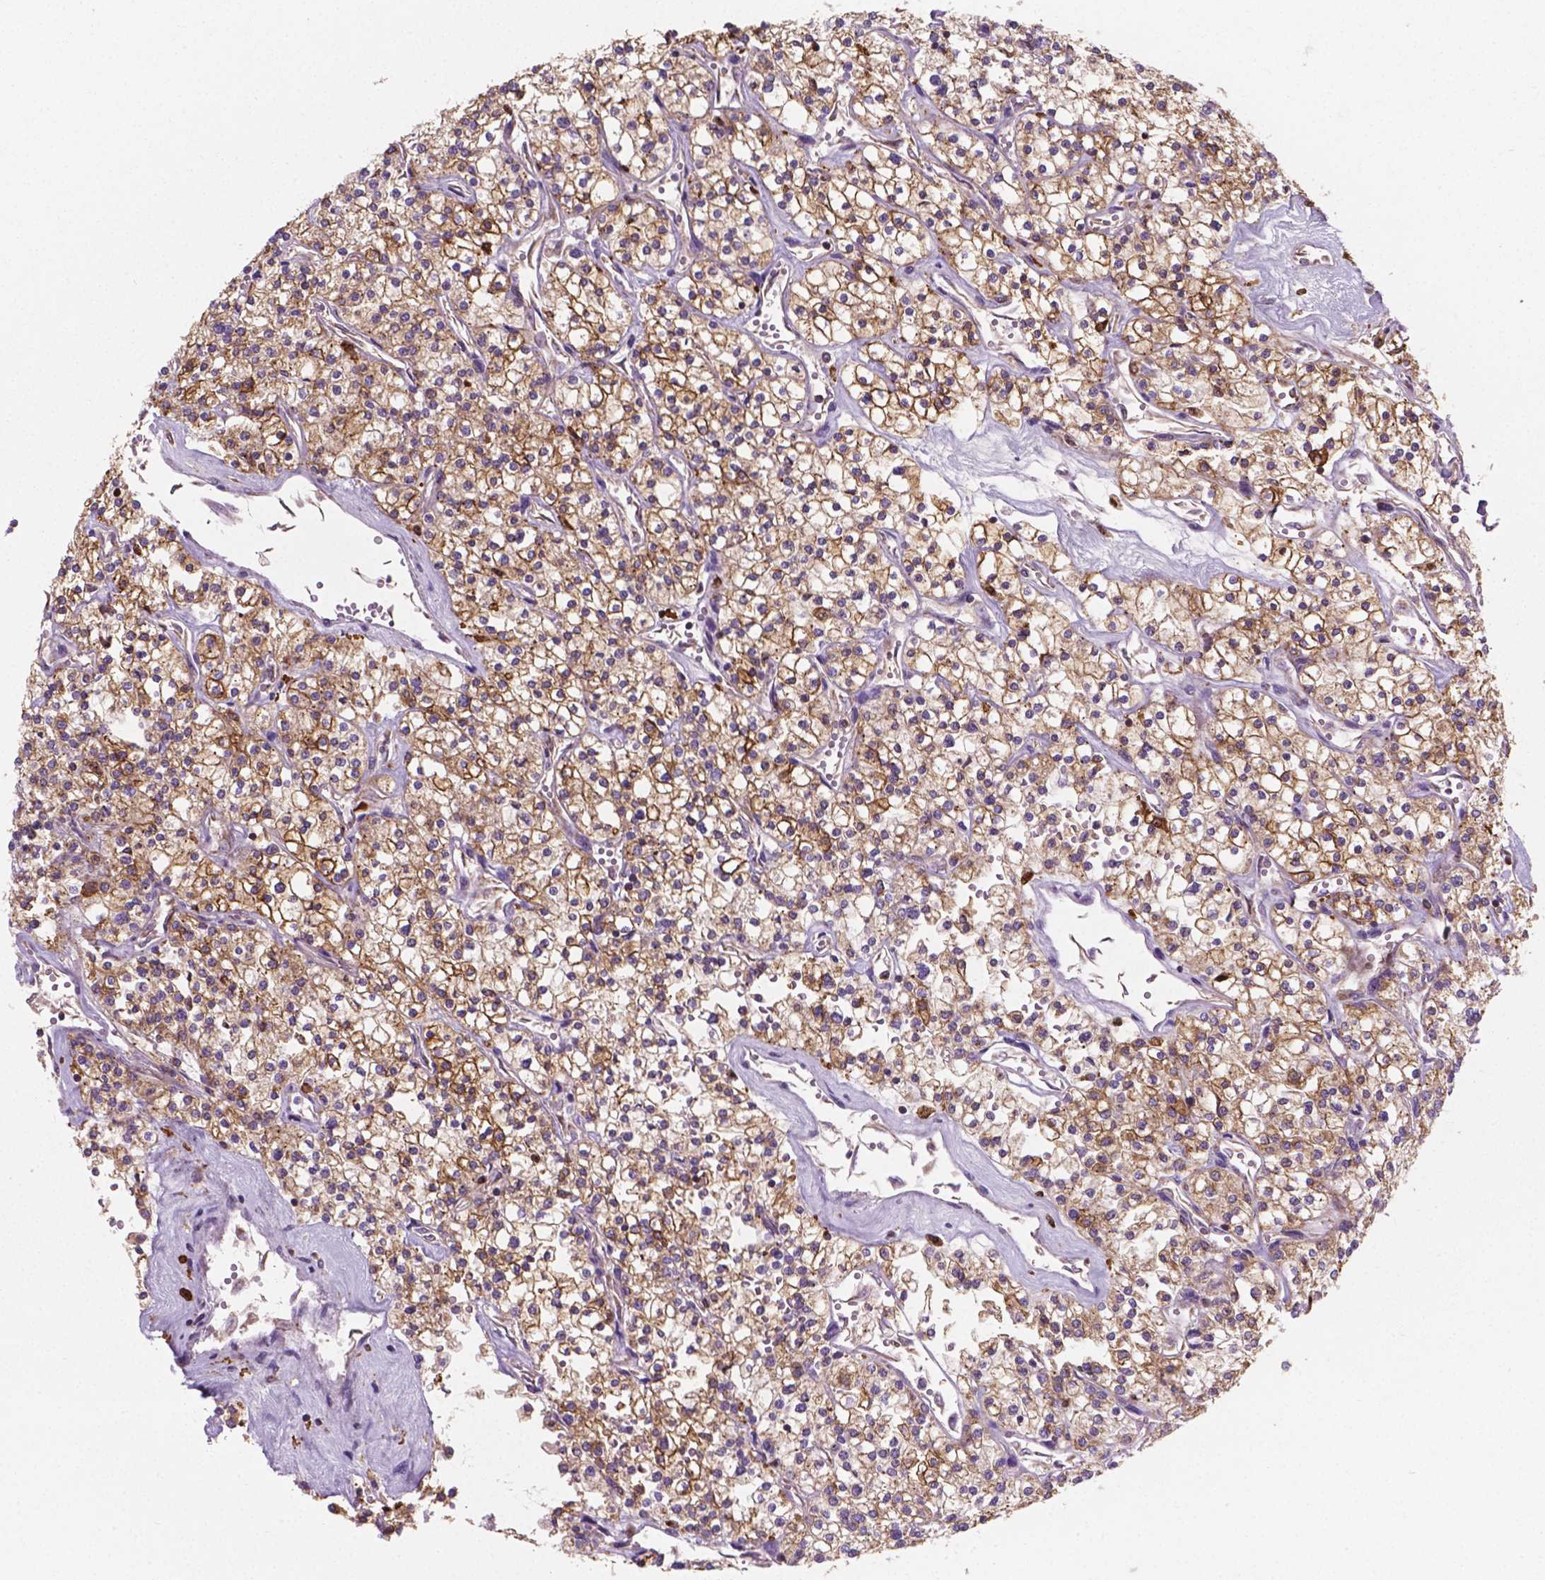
{"staining": {"intensity": "moderate", "quantity": ">75%", "location": "cytoplasmic/membranous"}, "tissue": "renal cancer", "cell_type": "Tumor cells", "image_type": "cancer", "snomed": [{"axis": "morphology", "description": "Adenocarcinoma, NOS"}, {"axis": "topography", "description": "Kidney"}], "caption": "High-magnification brightfield microscopy of renal cancer stained with DAB (brown) and counterstained with hematoxylin (blue). tumor cells exhibit moderate cytoplasmic/membranous positivity is appreciated in about>75% of cells.", "gene": "TCAF1", "patient": {"sex": "male", "age": 80}}